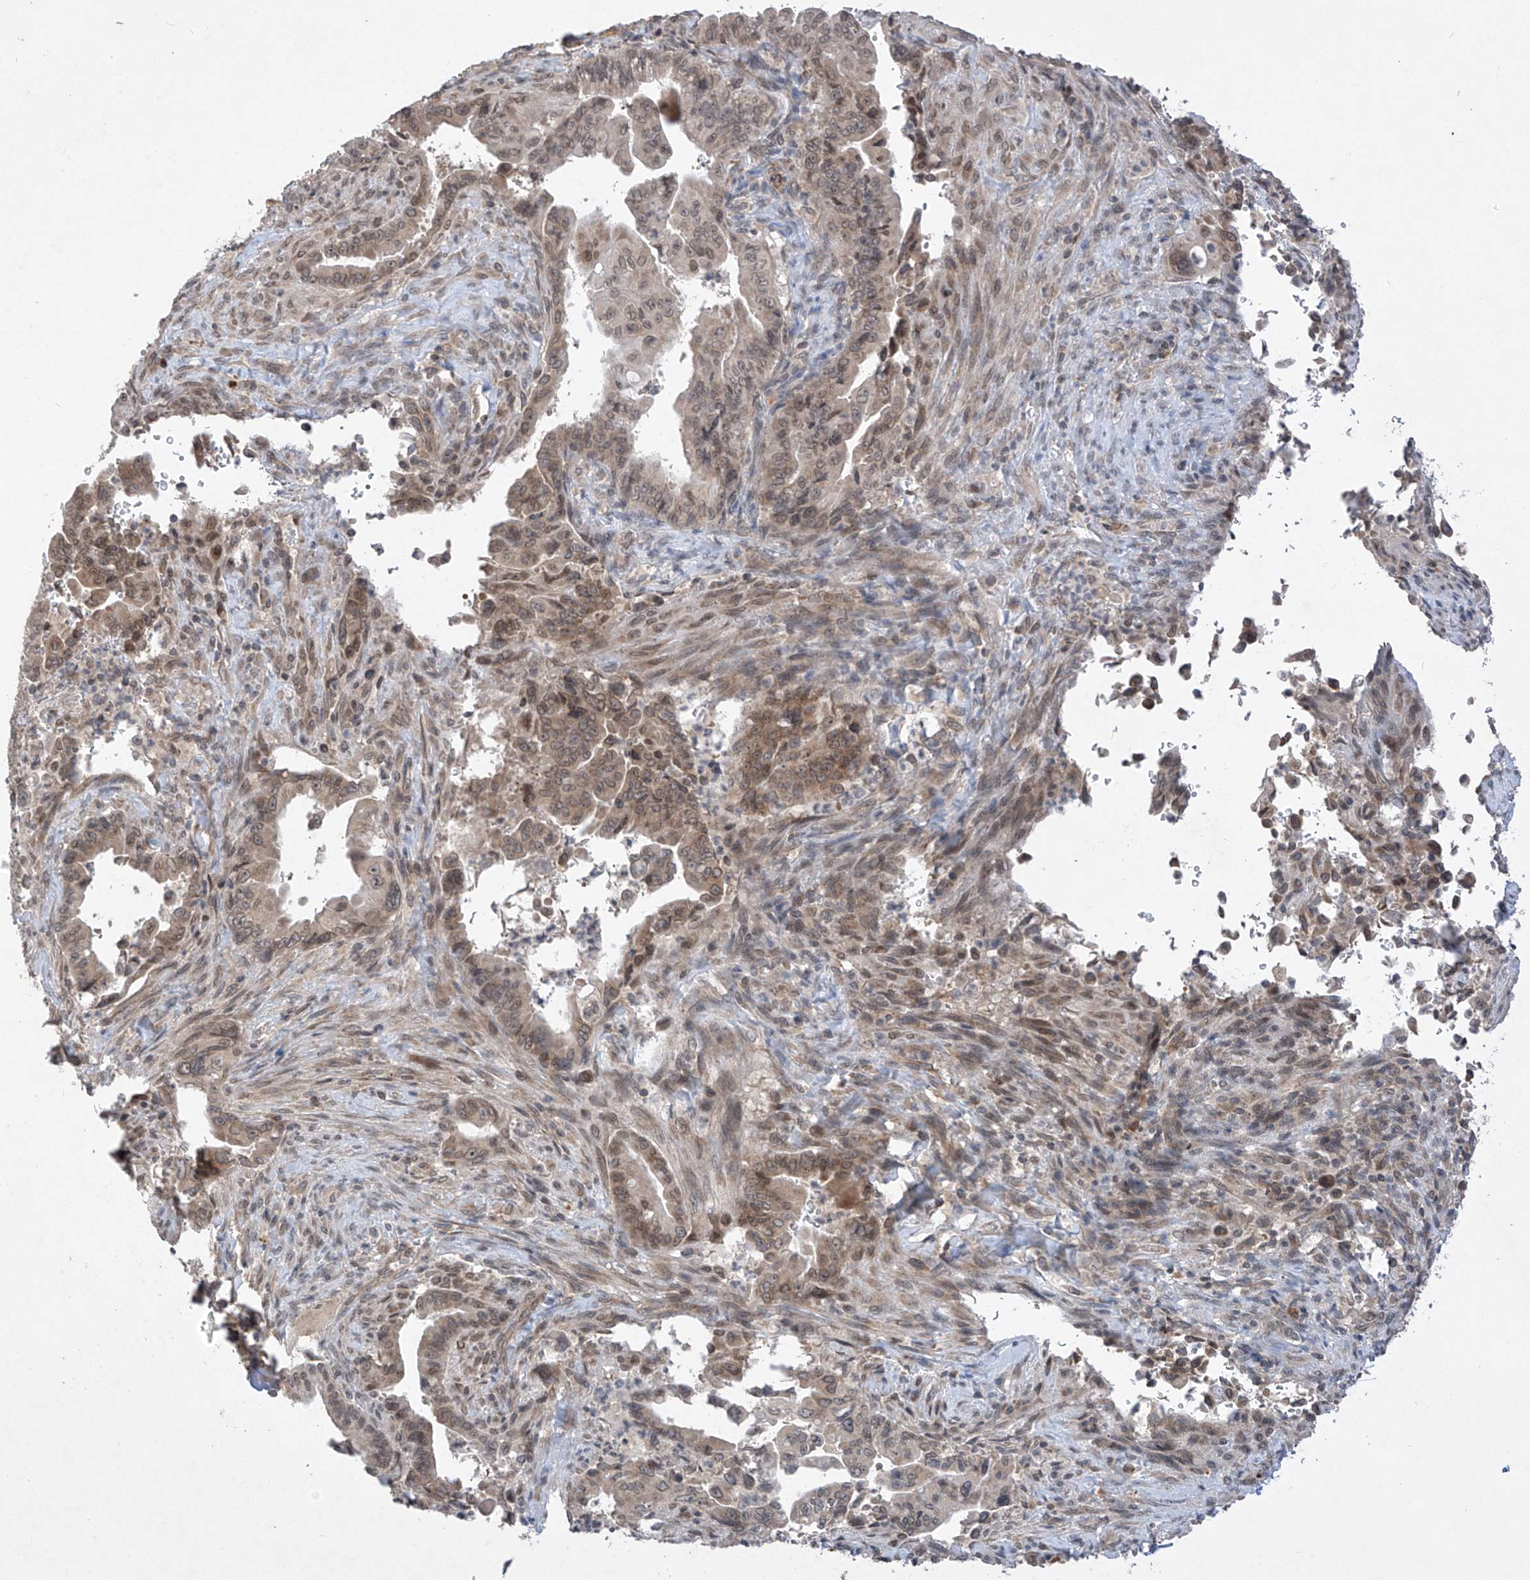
{"staining": {"intensity": "weak", "quantity": ">75%", "location": "cytoplasmic/membranous"}, "tissue": "pancreatic cancer", "cell_type": "Tumor cells", "image_type": "cancer", "snomed": [{"axis": "morphology", "description": "Adenocarcinoma, NOS"}, {"axis": "topography", "description": "Pancreas"}], "caption": "Immunohistochemistry (IHC) of pancreatic adenocarcinoma exhibits low levels of weak cytoplasmic/membranous staining in approximately >75% of tumor cells. (IHC, brightfield microscopy, high magnification).", "gene": "RPL34", "patient": {"sex": "male", "age": 70}}